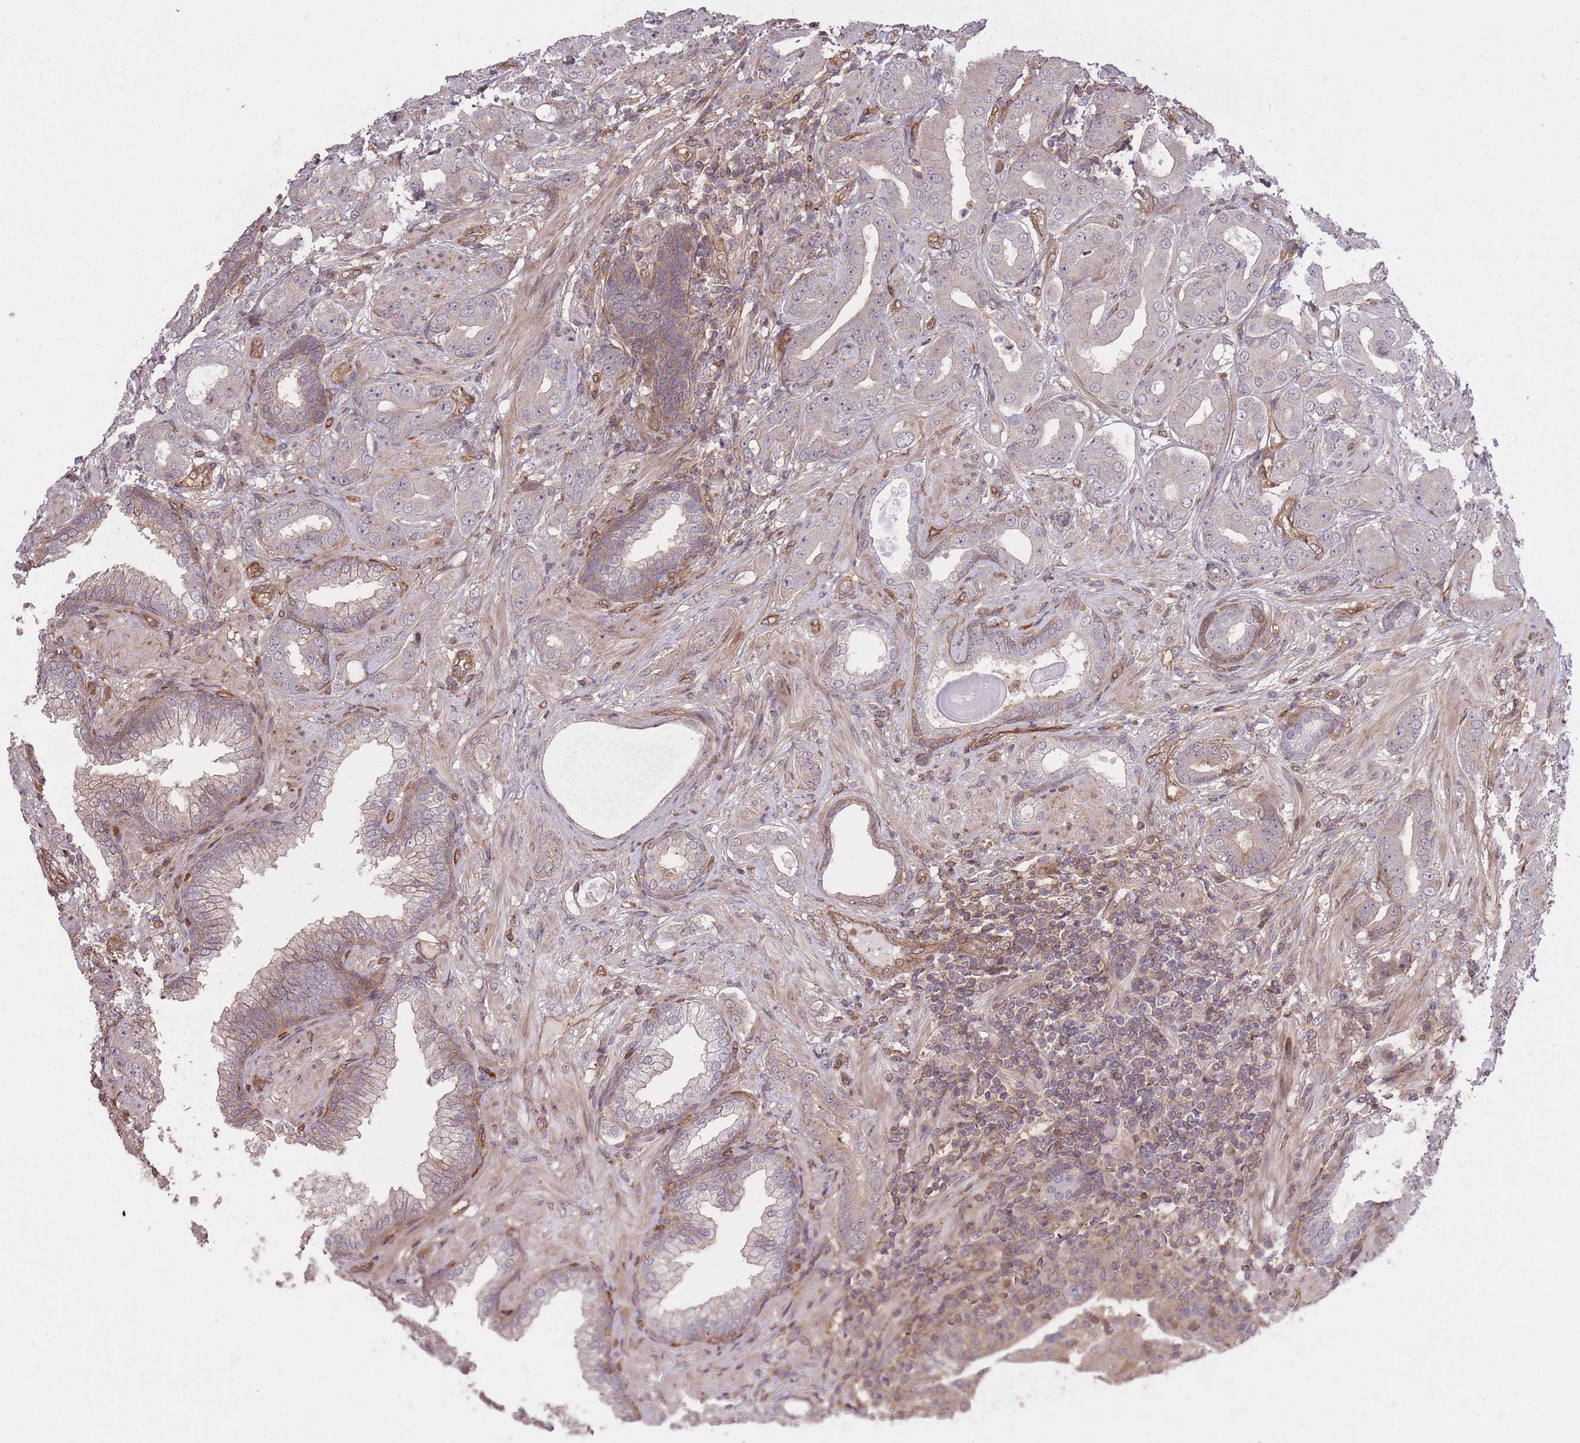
{"staining": {"intensity": "weak", "quantity": "25%-75%", "location": "cytoplasmic/membranous"}, "tissue": "prostate cancer", "cell_type": "Tumor cells", "image_type": "cancer", "snomed": [{"axis": "morphology", "description": "Adenocarcinoma, Low grade"}, {"axis": "topography", "description": "Prostate"}], "caption": "Protein expression analysis of human prostate cancer reveals weak cytoplasmic/membranous staining in about 25%-75% of tumor cells.", "gene": "PLD1", "patient": {"sex": "male", "age": 57}}